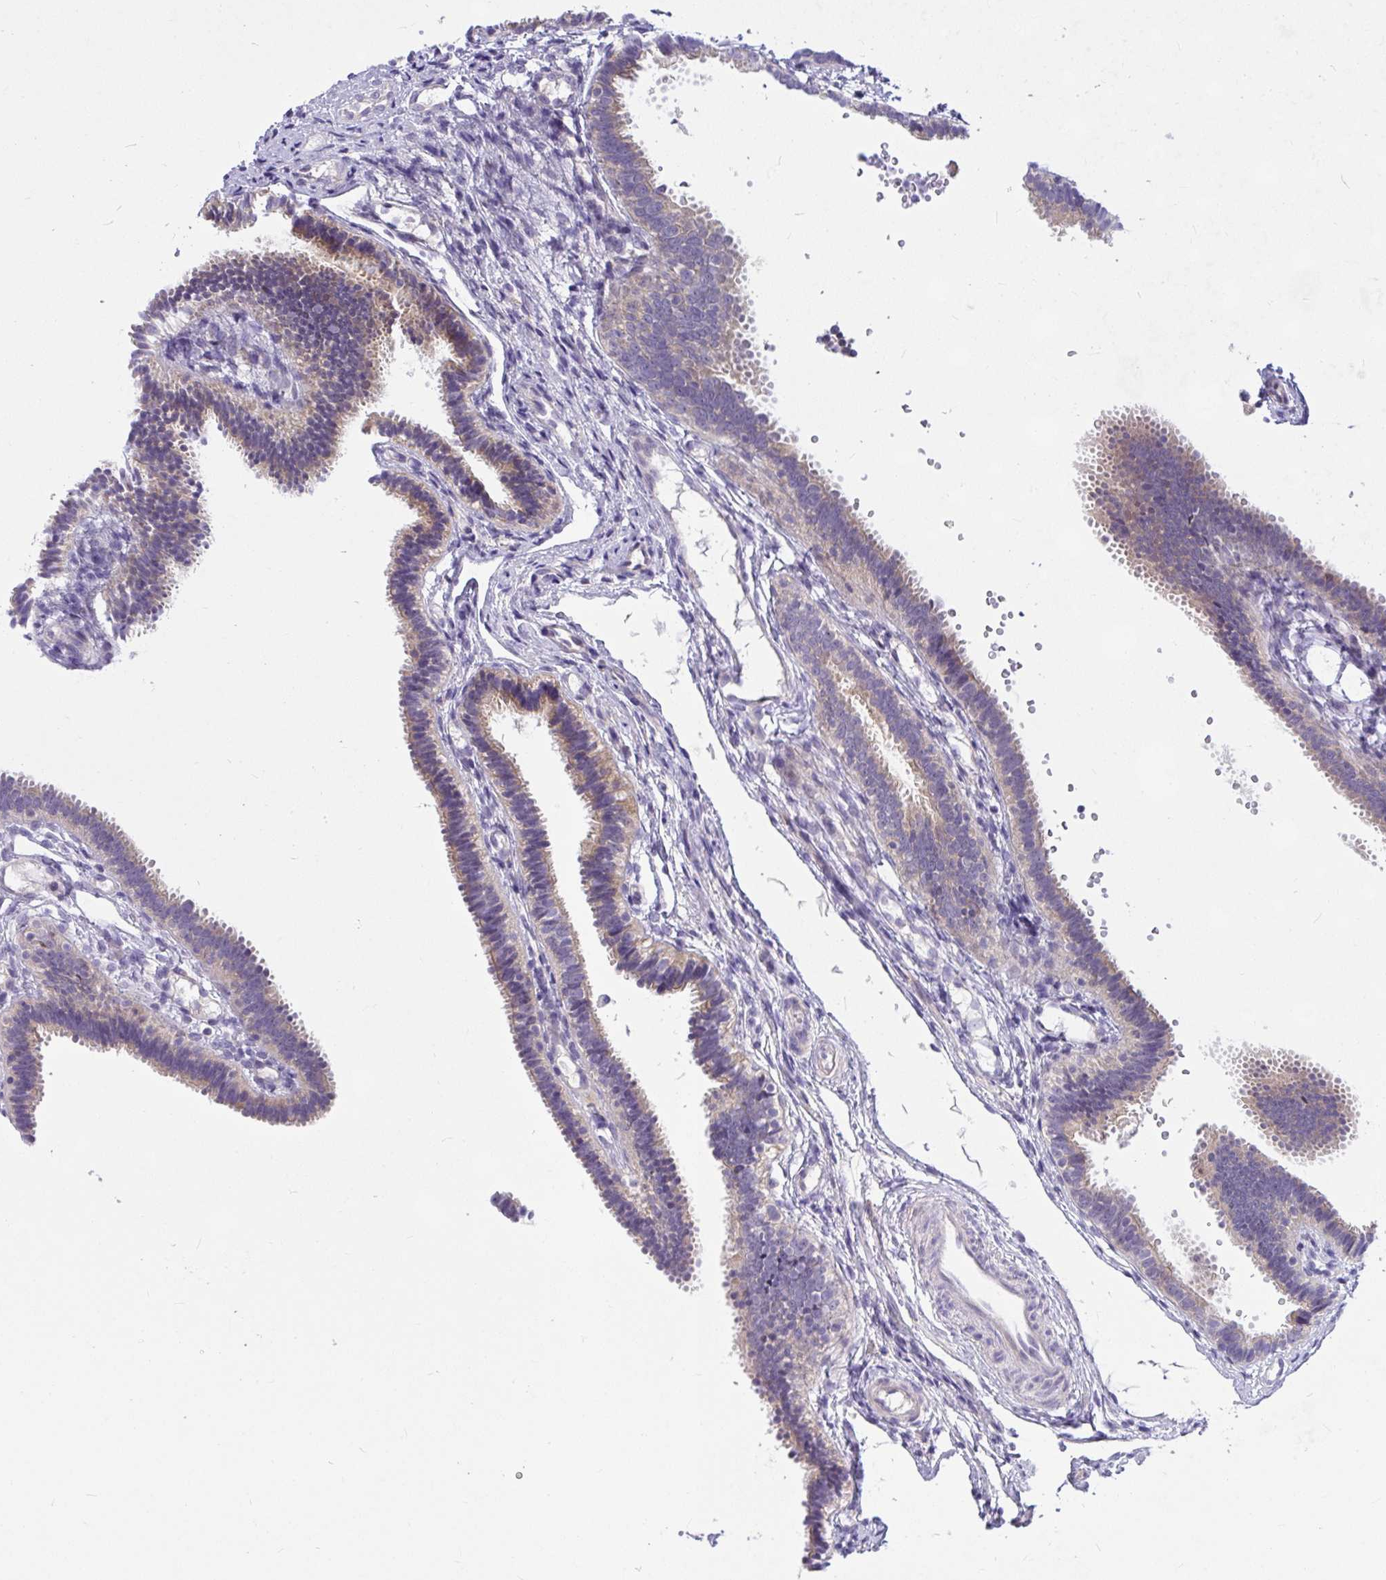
{"staining": {"intensity": "weak", "quantity": "25%-75%", "location": "cytoplasmic/membranous"}, "tissue": "fallopian tube", "cell_type": "Glandular cells", "image_type": "normal", "snomed": [{"axis": "morphology", "description": "Normal tissue, NOS"}, {"axis": "topography", "description": "Fallopian tube"}], "caption": "Immunohistochemical staining of unremarkable fallopian tube displays 25%-75% levels of weak cytoplasmic/membranous protein staining in approximately 25%-75% of glandular cells.", "gene": "CEP63", "patient": {"sex": "female", "age": 37}}